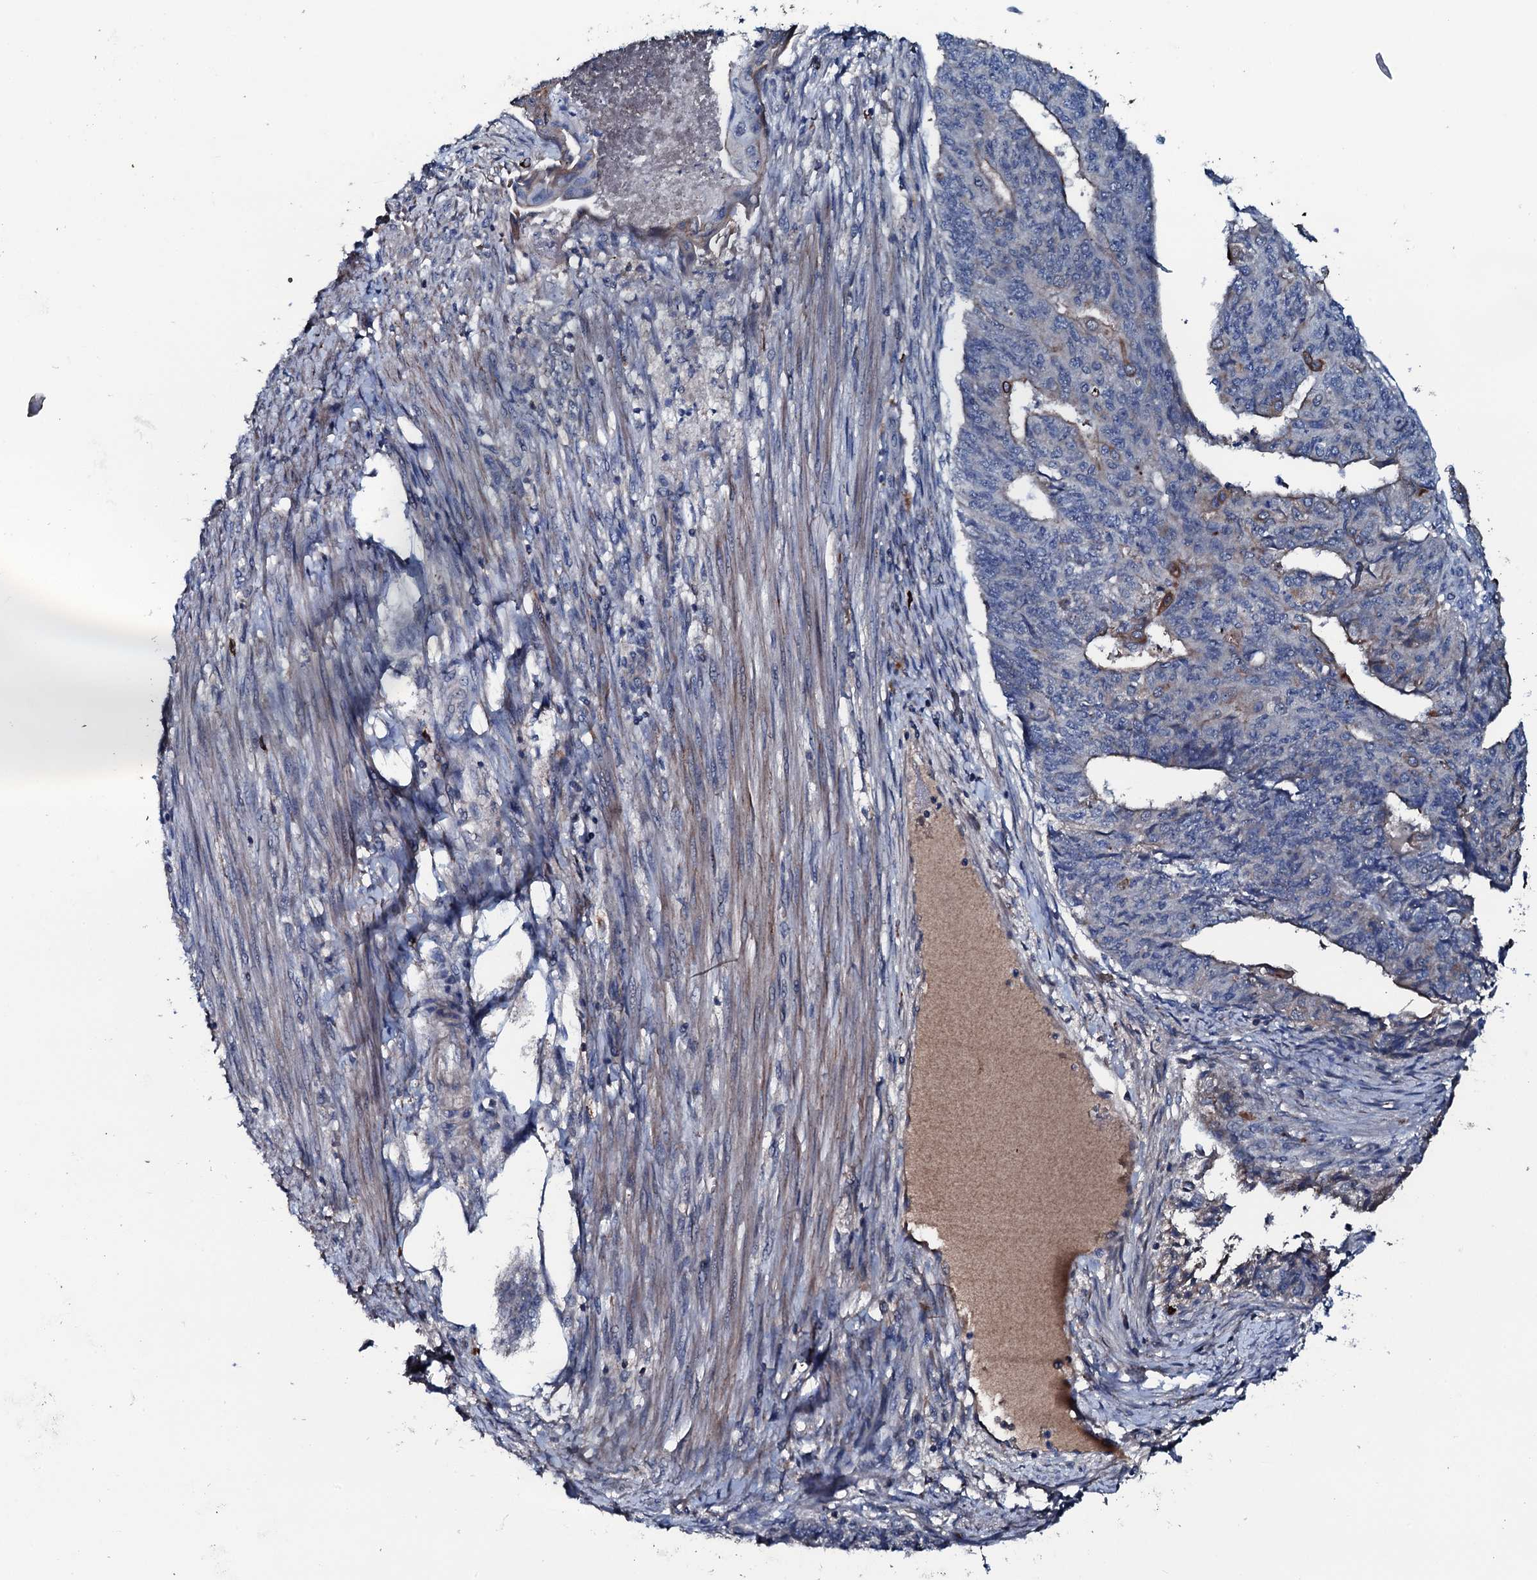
{"staining": {"intensity": "moderate", "quantity": "<25%", "location": "cytoplasmic/membranous"}, "tissue": "endometrial cancer", "cell_type": "Tumor cells", "image_type": "cancer", "snomed": [{"axis": "morphology", "description": "Adenocarcinoma, NOS"}, {"axis": "topography", "description": "Endometrium"}], "caption": "Endometrial cancer stained with immunohistochemistry (IHC) displays moderate cytoplasmic/membranous expression in approximately <25% of tumor cells.", "gene": "NEK1", "patient": {"sex": "female", "age": 32}}